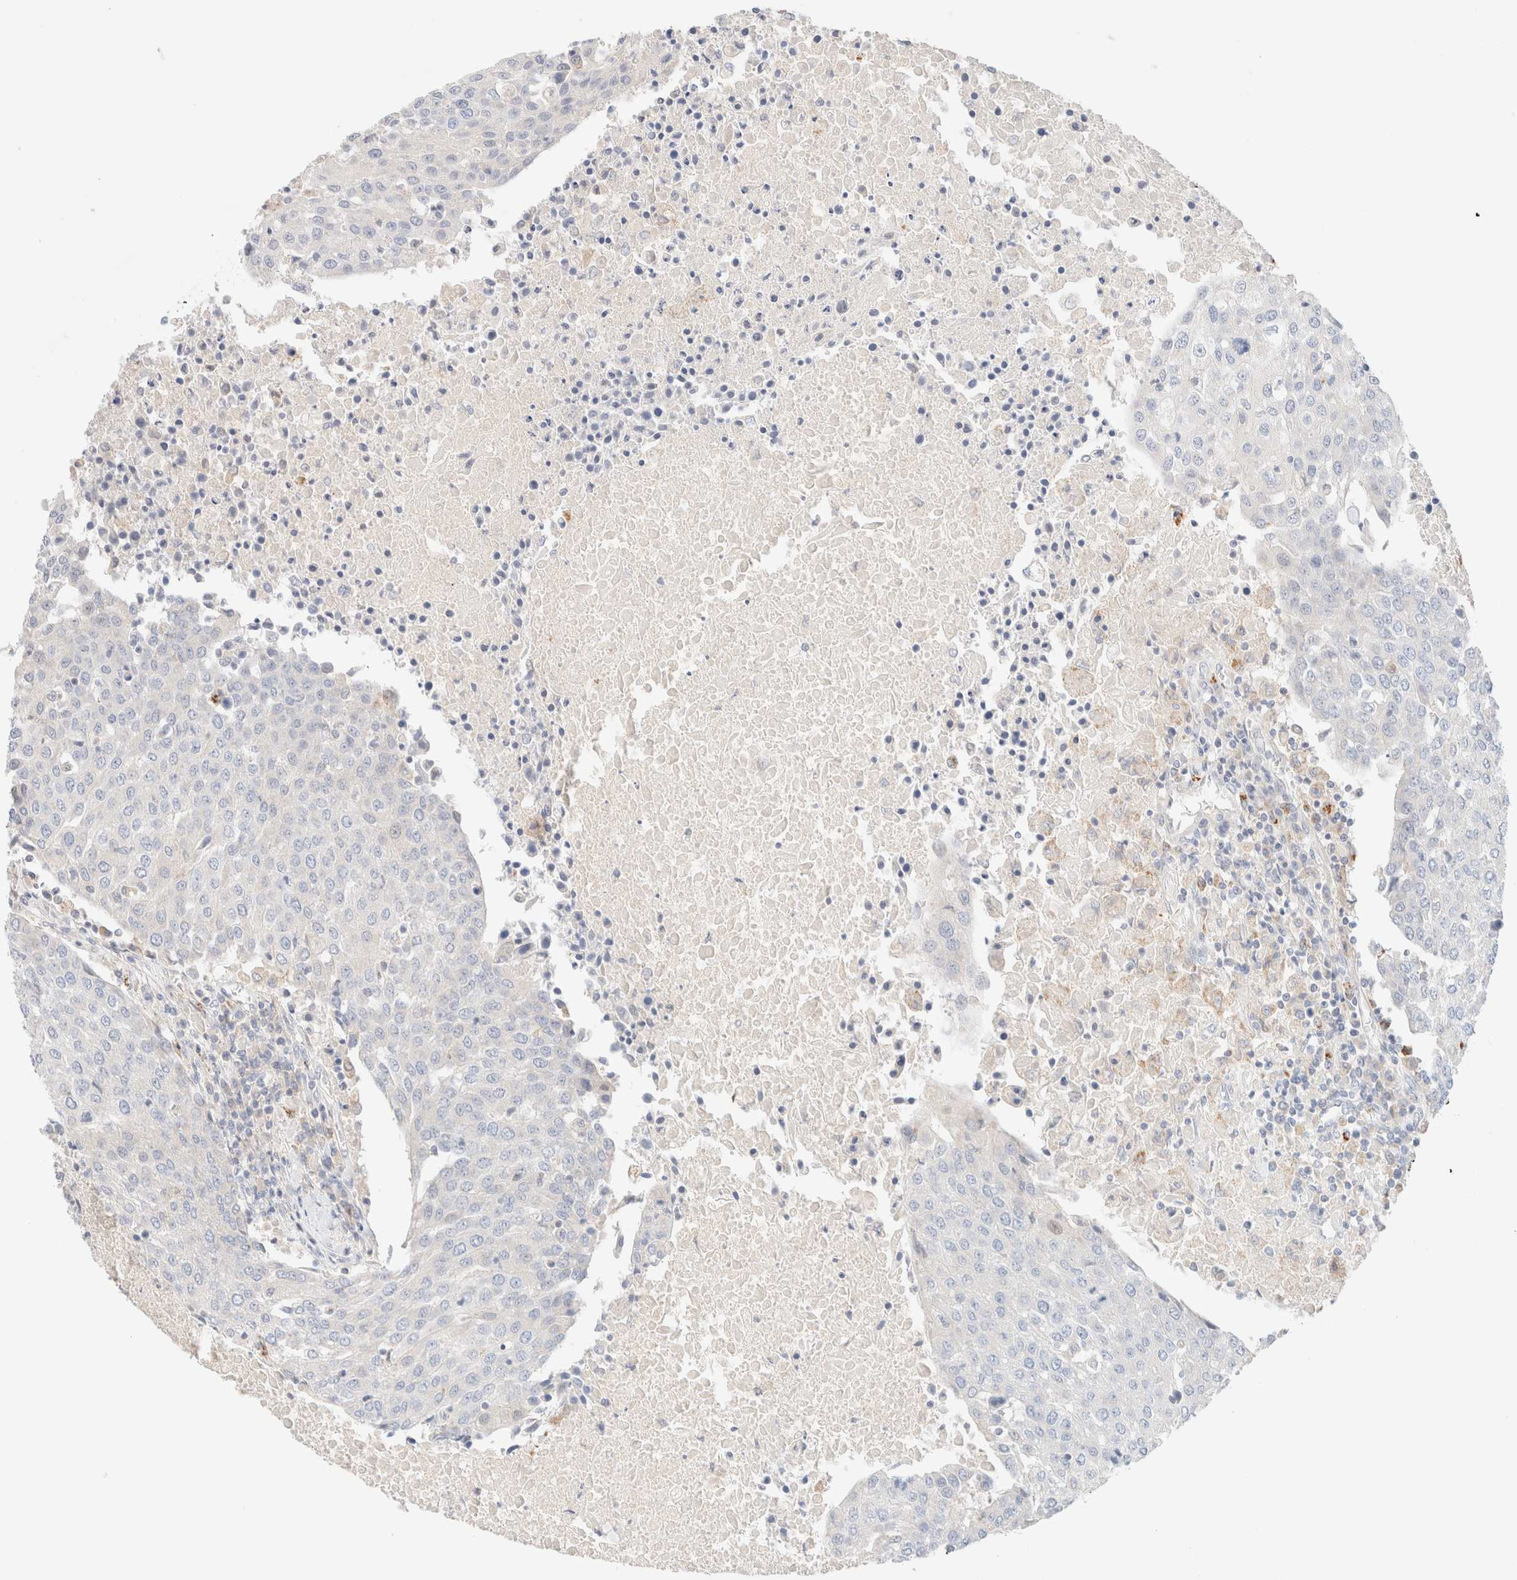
{"staining": {"intensity": "negative", "quantity": "none", "location": "none"}, "tissue": "urothelial cancer", "cell_type": "Tumor cells", "image_type": "cancer", "snomed": [{"axis": "morphology", "description": "Urothelial carcinoma, High grade"}, {"axis": "topography", "description": "Urinary bladder"}], "caption": "Human urothelial carcinoma (high-grade) stained for a protein using immunohistochemistry (IHC) displays no staining in tumor cells.", "gene": "SARM1", "patient": {"sex": "female", "age": 85}}